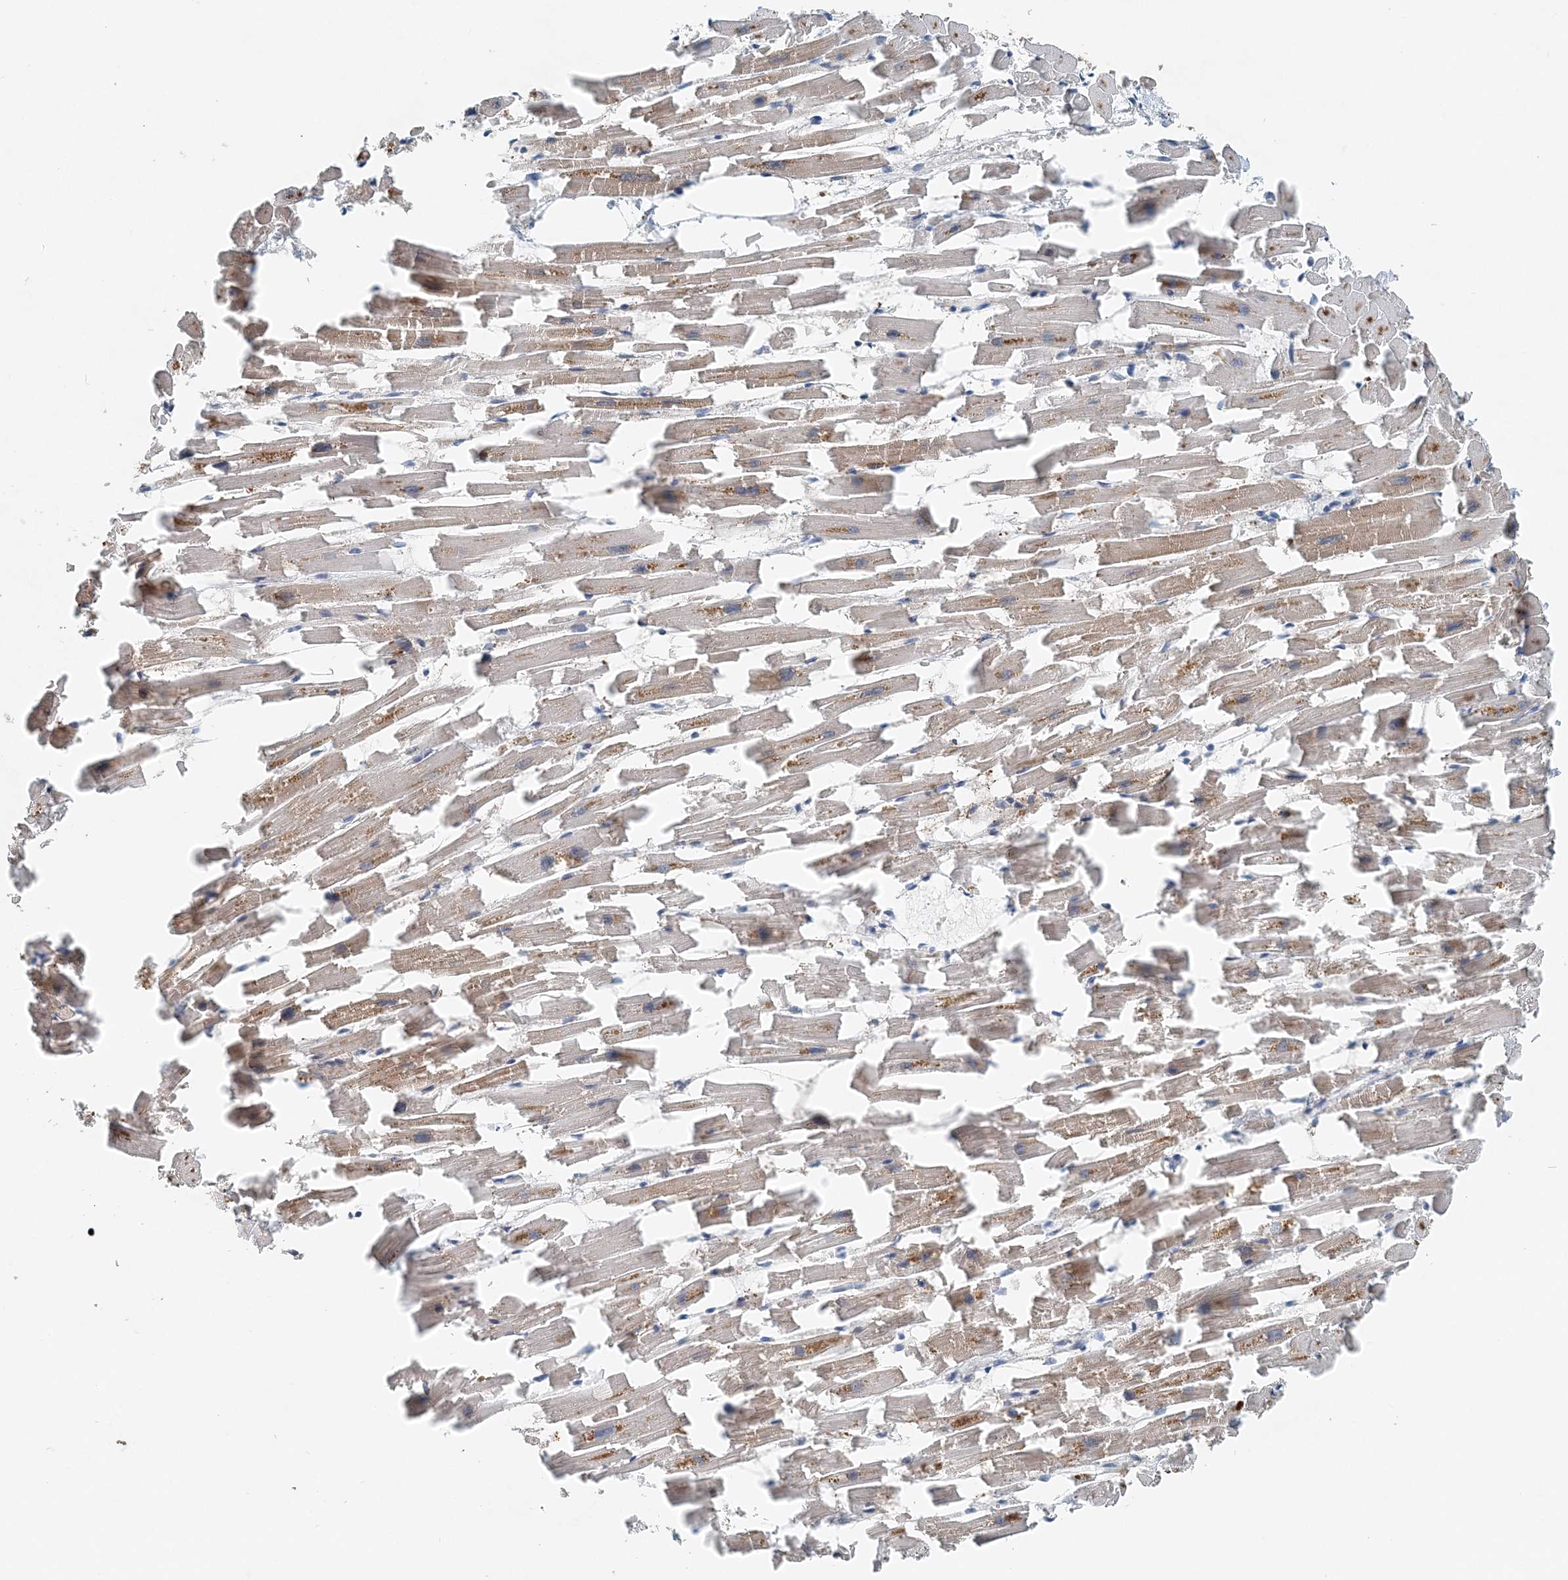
{"staining": {"intensity": "moderate", "quantity": ">75%", "location": "cytoplasmic/membranous"}, "tissue": "heart muscle", "cell_type": "Cardiomyocytes", "image_type": "normal", "snomed": [{"axis": "morphology", "description": "Normal tissue, NOS"}, {"axis": "topography", "description": "Heart"}], "caption": "Human heart muscle stained for a protein (brown) shows moderate cytoplasmic/membranous positive staining in approximately >75% of cardiomyocytes.", "gene": "EEF1A2", "patient": {"sex": "female", "age": 64}}